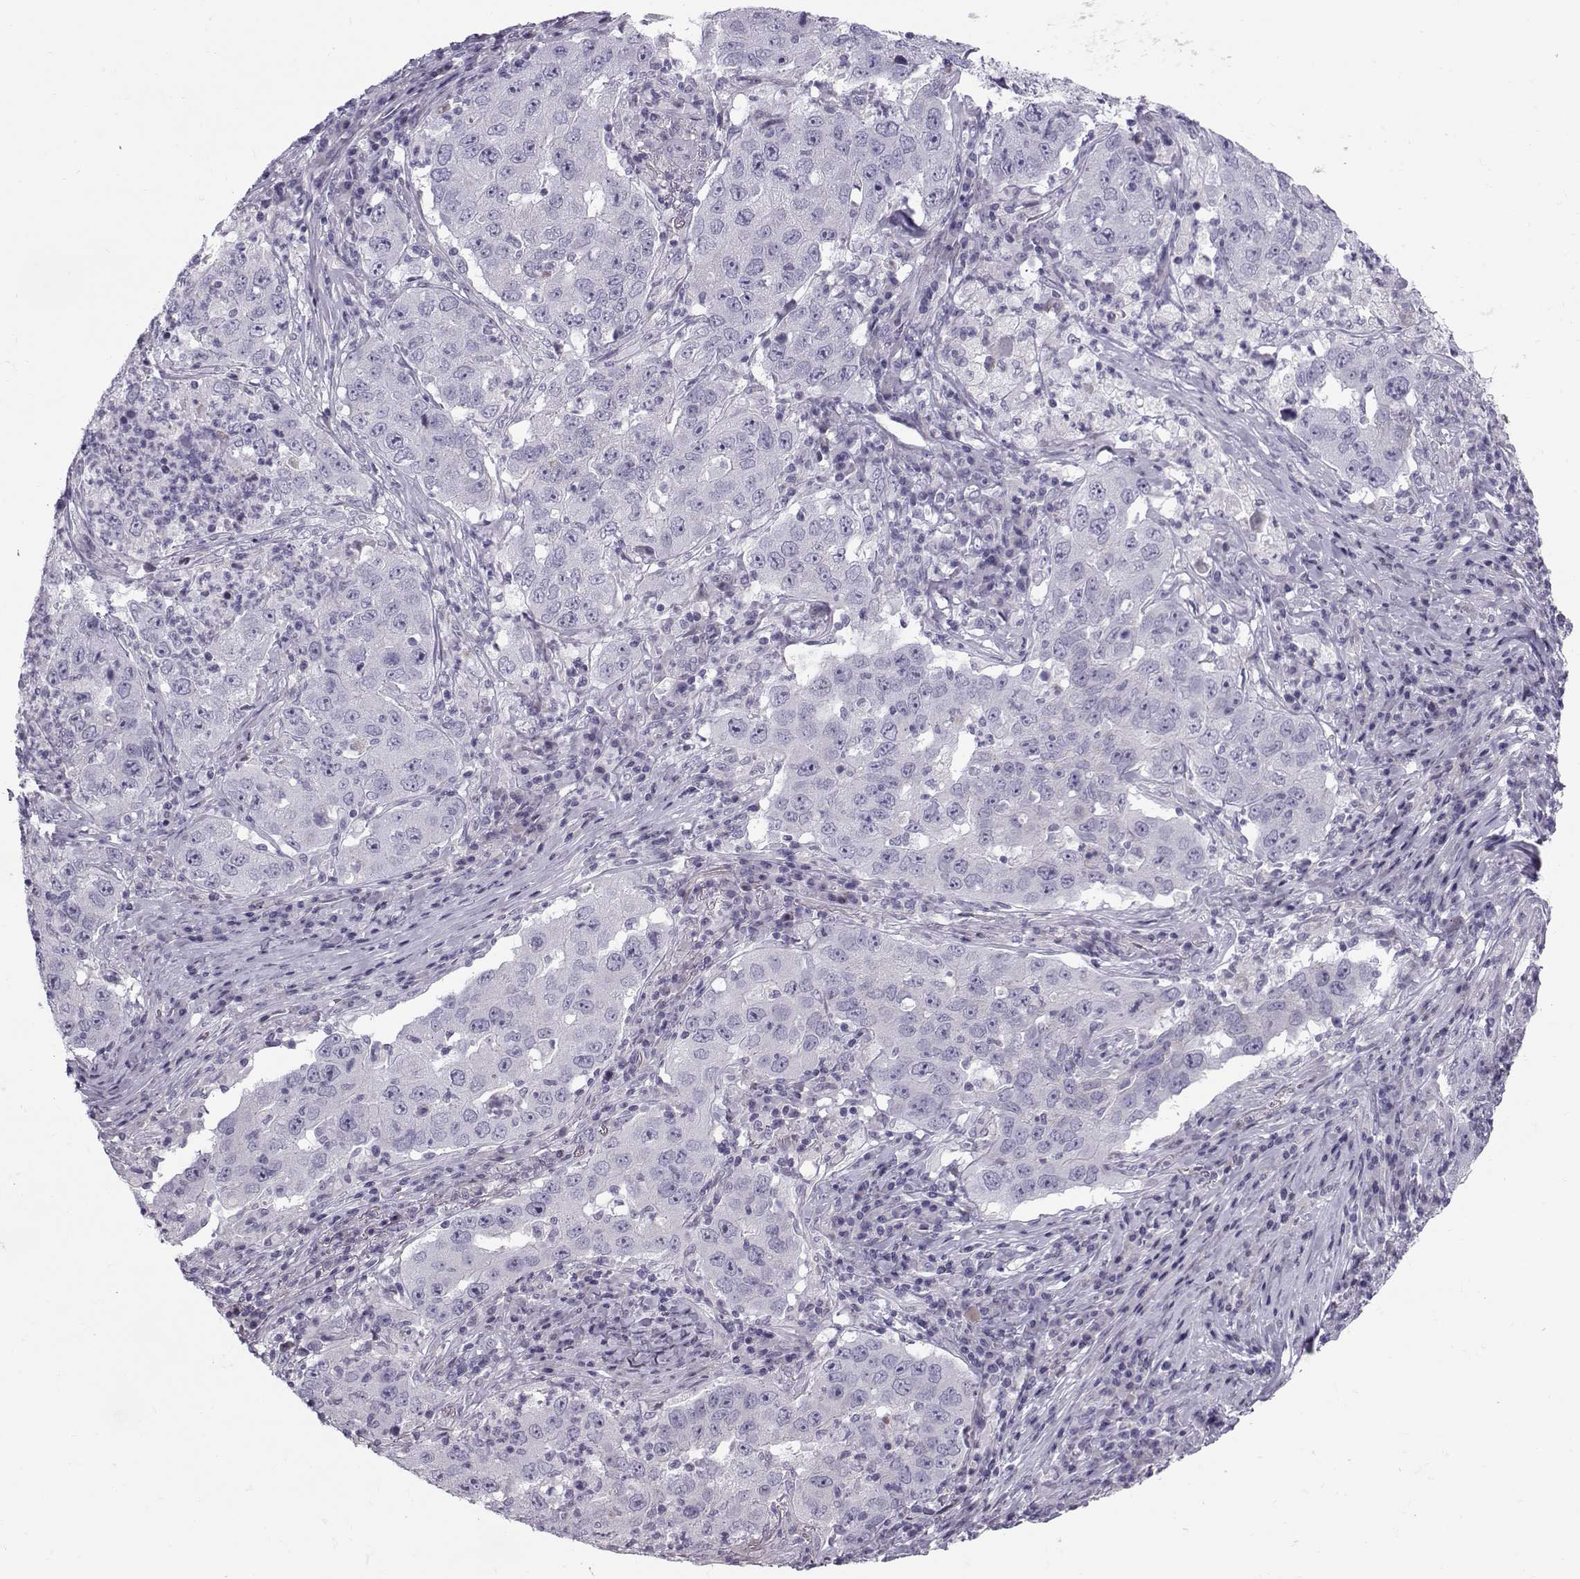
{"staining": {"intensity": "negative", "quantity": "none", "location": "none"}, "tissue": "lung cancer", "cell_type": "Tumor cells", "image_type": "cancer", "snomed": [{"axis": "morphology", "description": "Adenocarcinoma, NOS"}, {"axis": "topography", "description": "Lung"}], "caption": "An immunohistochemistry (IHC) micrograph of adenocarcinoma (lung) is shown. There is no staining in tumor cells of adenocarcinoma (lung).", "gene": "DMRT3", "patient": {"sex": "male", "age": 73}}